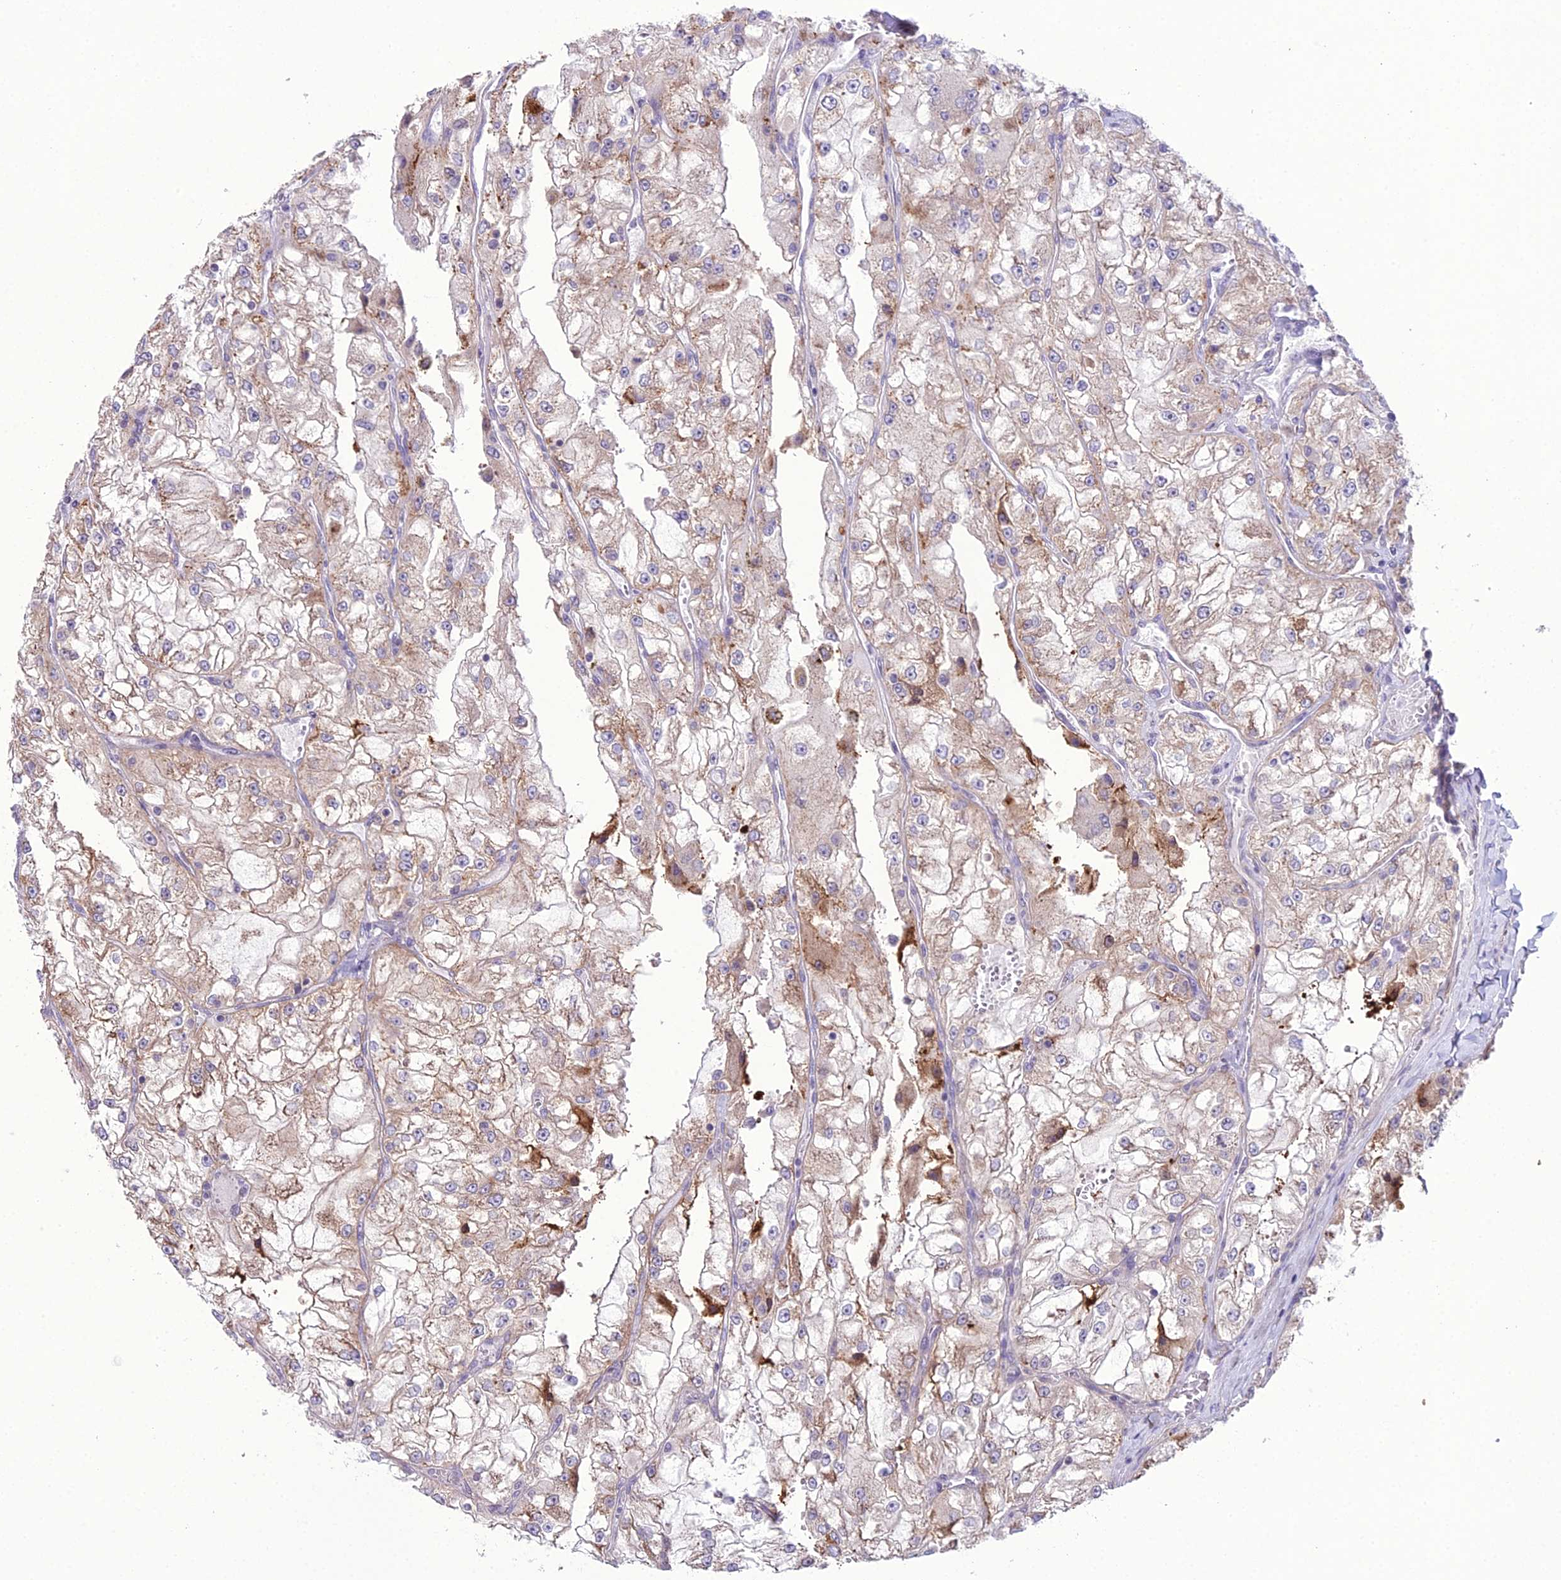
{"staining": {"intensity": "weak", "quantity": "25%-75%", "location": "cytoplasmic/membranous"}, "tissue": "renal cancer", "cell_type": "Tumor cells", "image_type": "cancer", "snomed": [{"axis": "morphology", "description": "Adenocarcinoma, NOS"}, {"axis": "topography", "description": "Kidney"}], "caption": "An immunohistochemistry histopathology image of tumor tissue is shown. Protein staining in brown shows weak cytoplasmic/membranous positivity in renal adenocarcinoma within tumor cells. (DAB IHC with brightfield microscopy, high magnification).", "gene": "RPS26", "patient": {"sex": "female", "age": 72}}